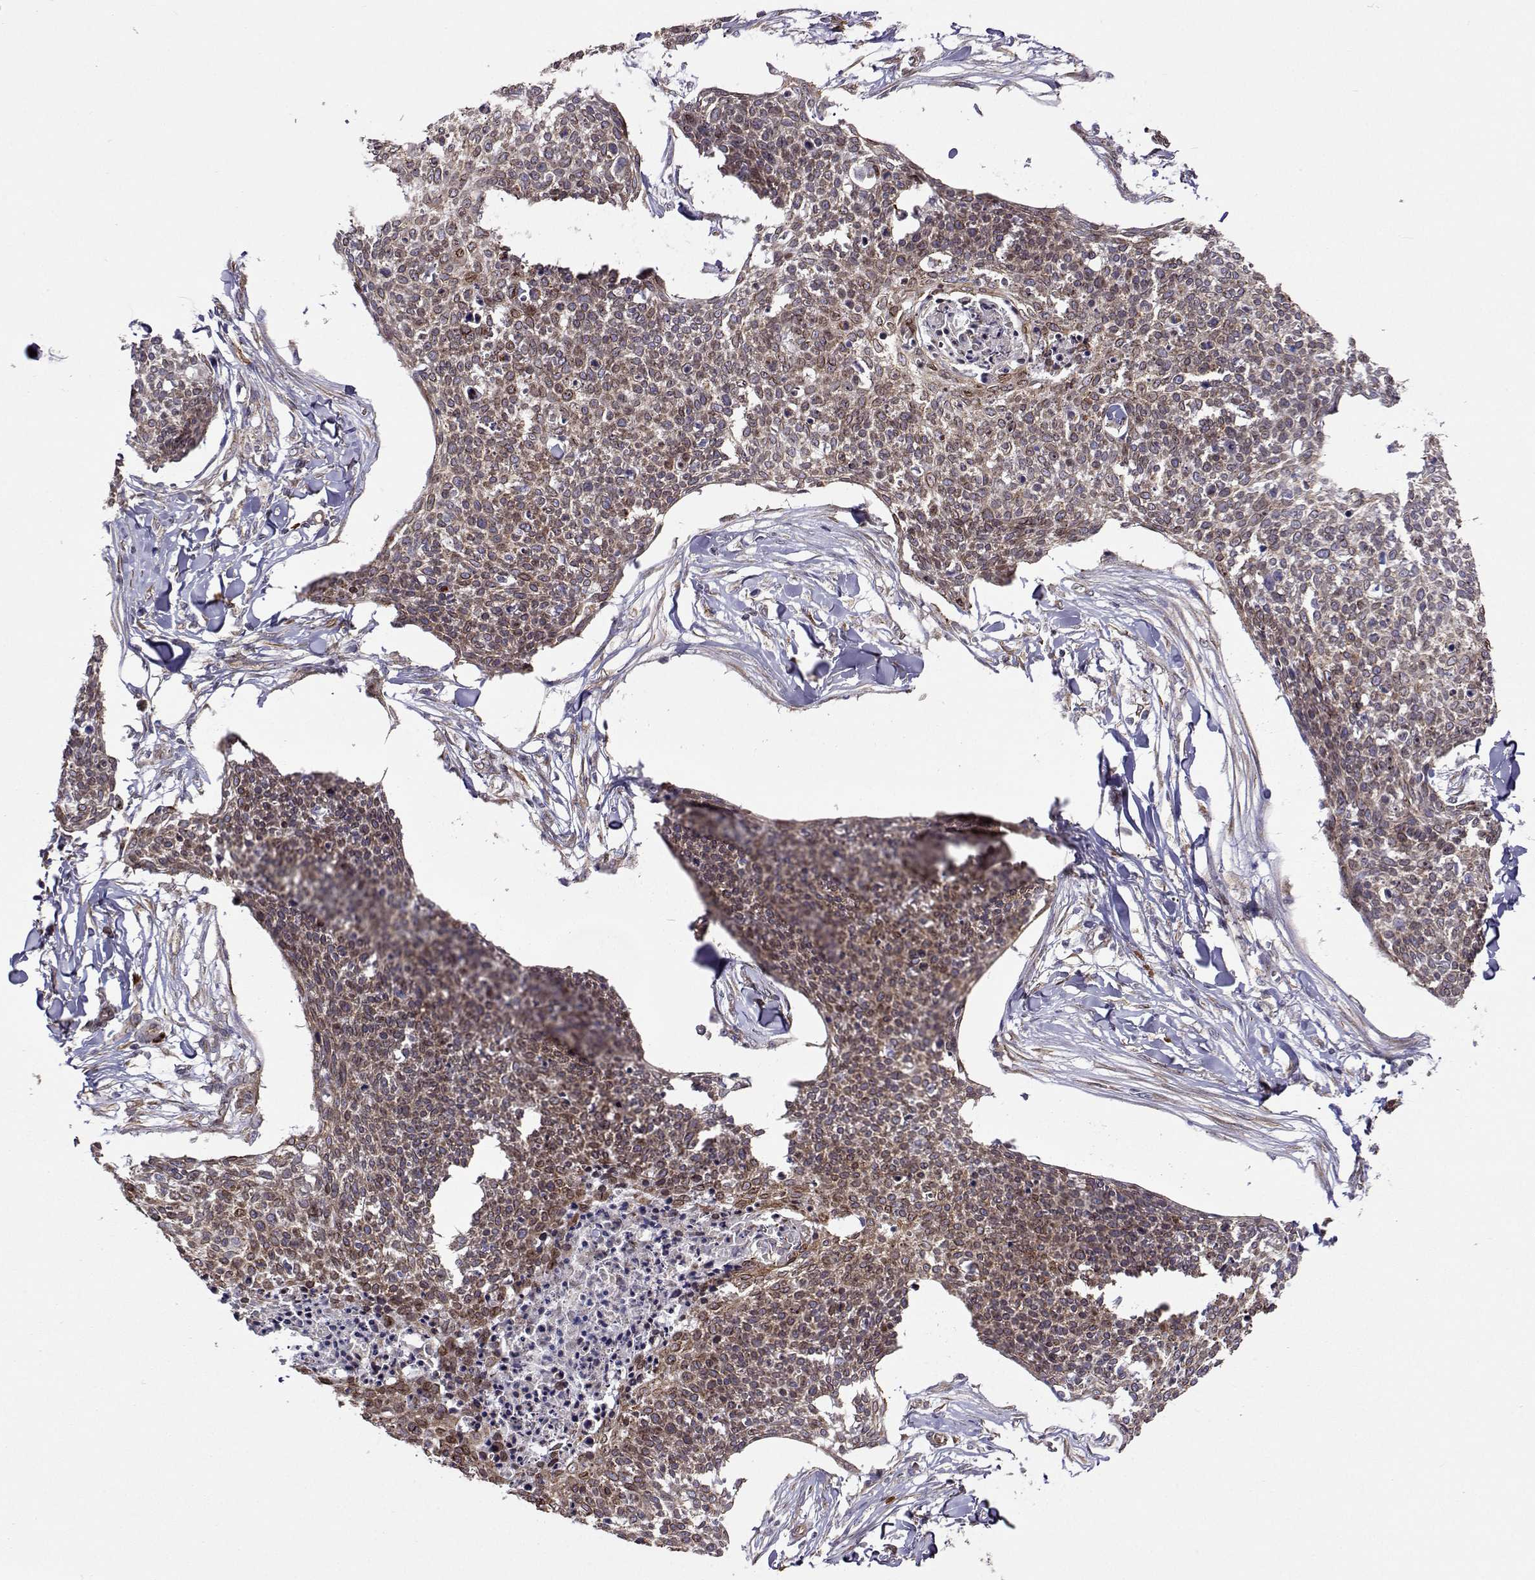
{"staining": {"intensity": "weak", "quantity": ">75%", "location": "cytoplasmic/membranous"}, "tissue": "skin cancer", "cell_type": "Tumor cells", "image_type": "cancer", "snomed": [{"axis": "morphology", "description": "Squamous cell carcinoma, NOS"}, {"axis": "topography", "description": "Skin"}, {"axis": "topography", "description": "Vulva"}], "caption": "Tumor cells display weak cytoplasmic/membranous expression in approximately >75% of cells in skin squamous cell carcinoma.", "gene": "PGRMC2", "patient": {"sex": "female", "age": 75}}